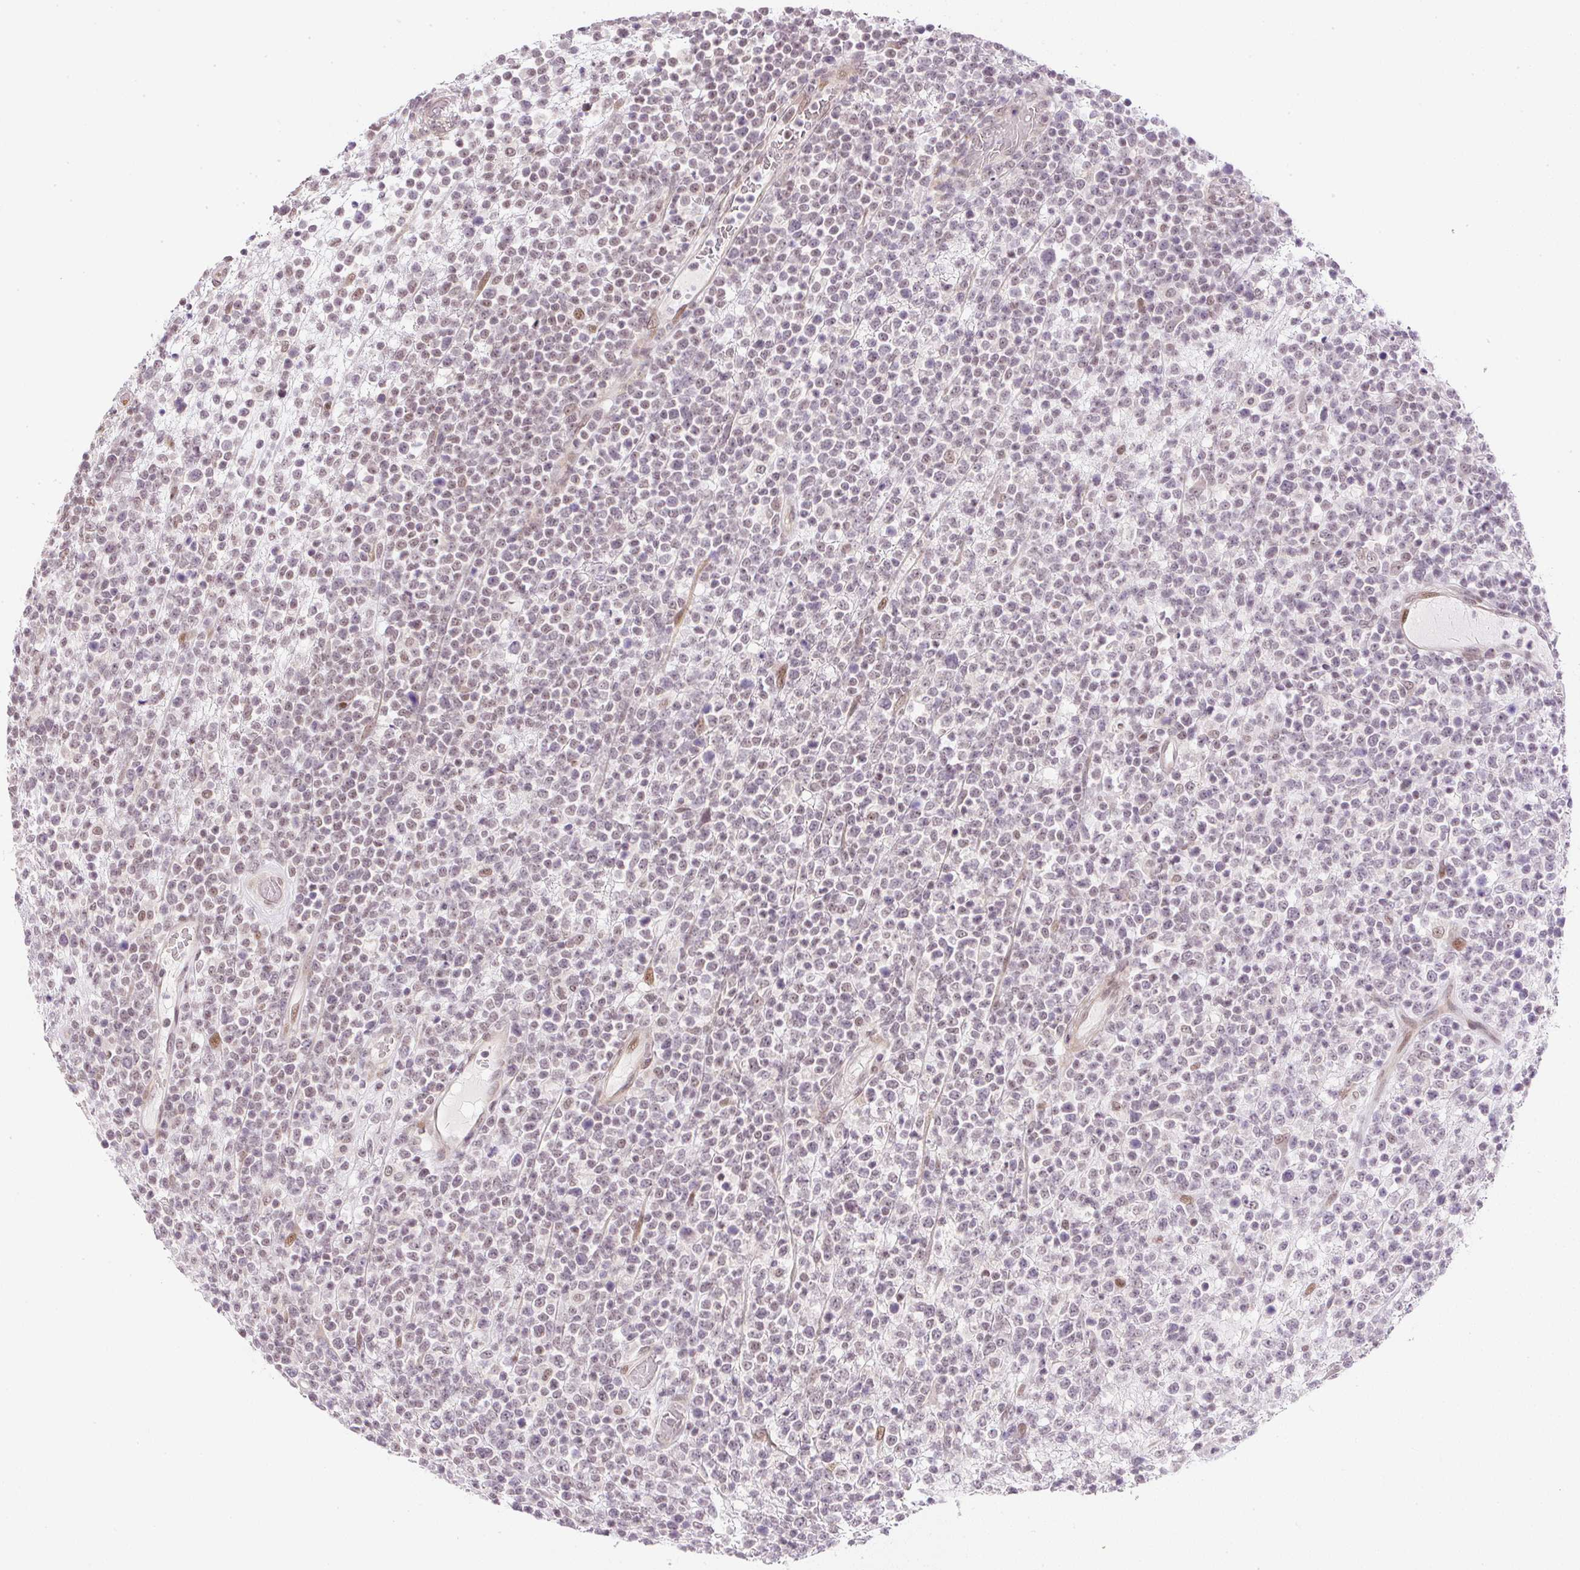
{"staining": {"intensity": "weak", "quantity": ">75%", "location": "nuclear"}, "tissue": "lymphoma", "cell_type": "Tumor cells", "image_type": "cancer", "snomed": [{"axis": "morphology", "description": "Malignant lymphoma, non-Hodgkin's type, High grade"}, {"axis": "topography", "description": "Colon"}], "caption": "Immunohistochemistry (IHC) (DAB (3,3'-diaminobenzidine)) staining of human high-grade malignant lymphoma, non-Hodgkin's type shows weak nuclear protein staining in approximately >75% of tumor cells. The staining was performed using DAB (3,3'-diaminobenzidine) to visualize the protein expression in brown, while the nuclei were stained in blue with hematoxylin (Magnification: 20x).", "gene": "DPPA4", "patient": {"sex": "female", "age": 53}}